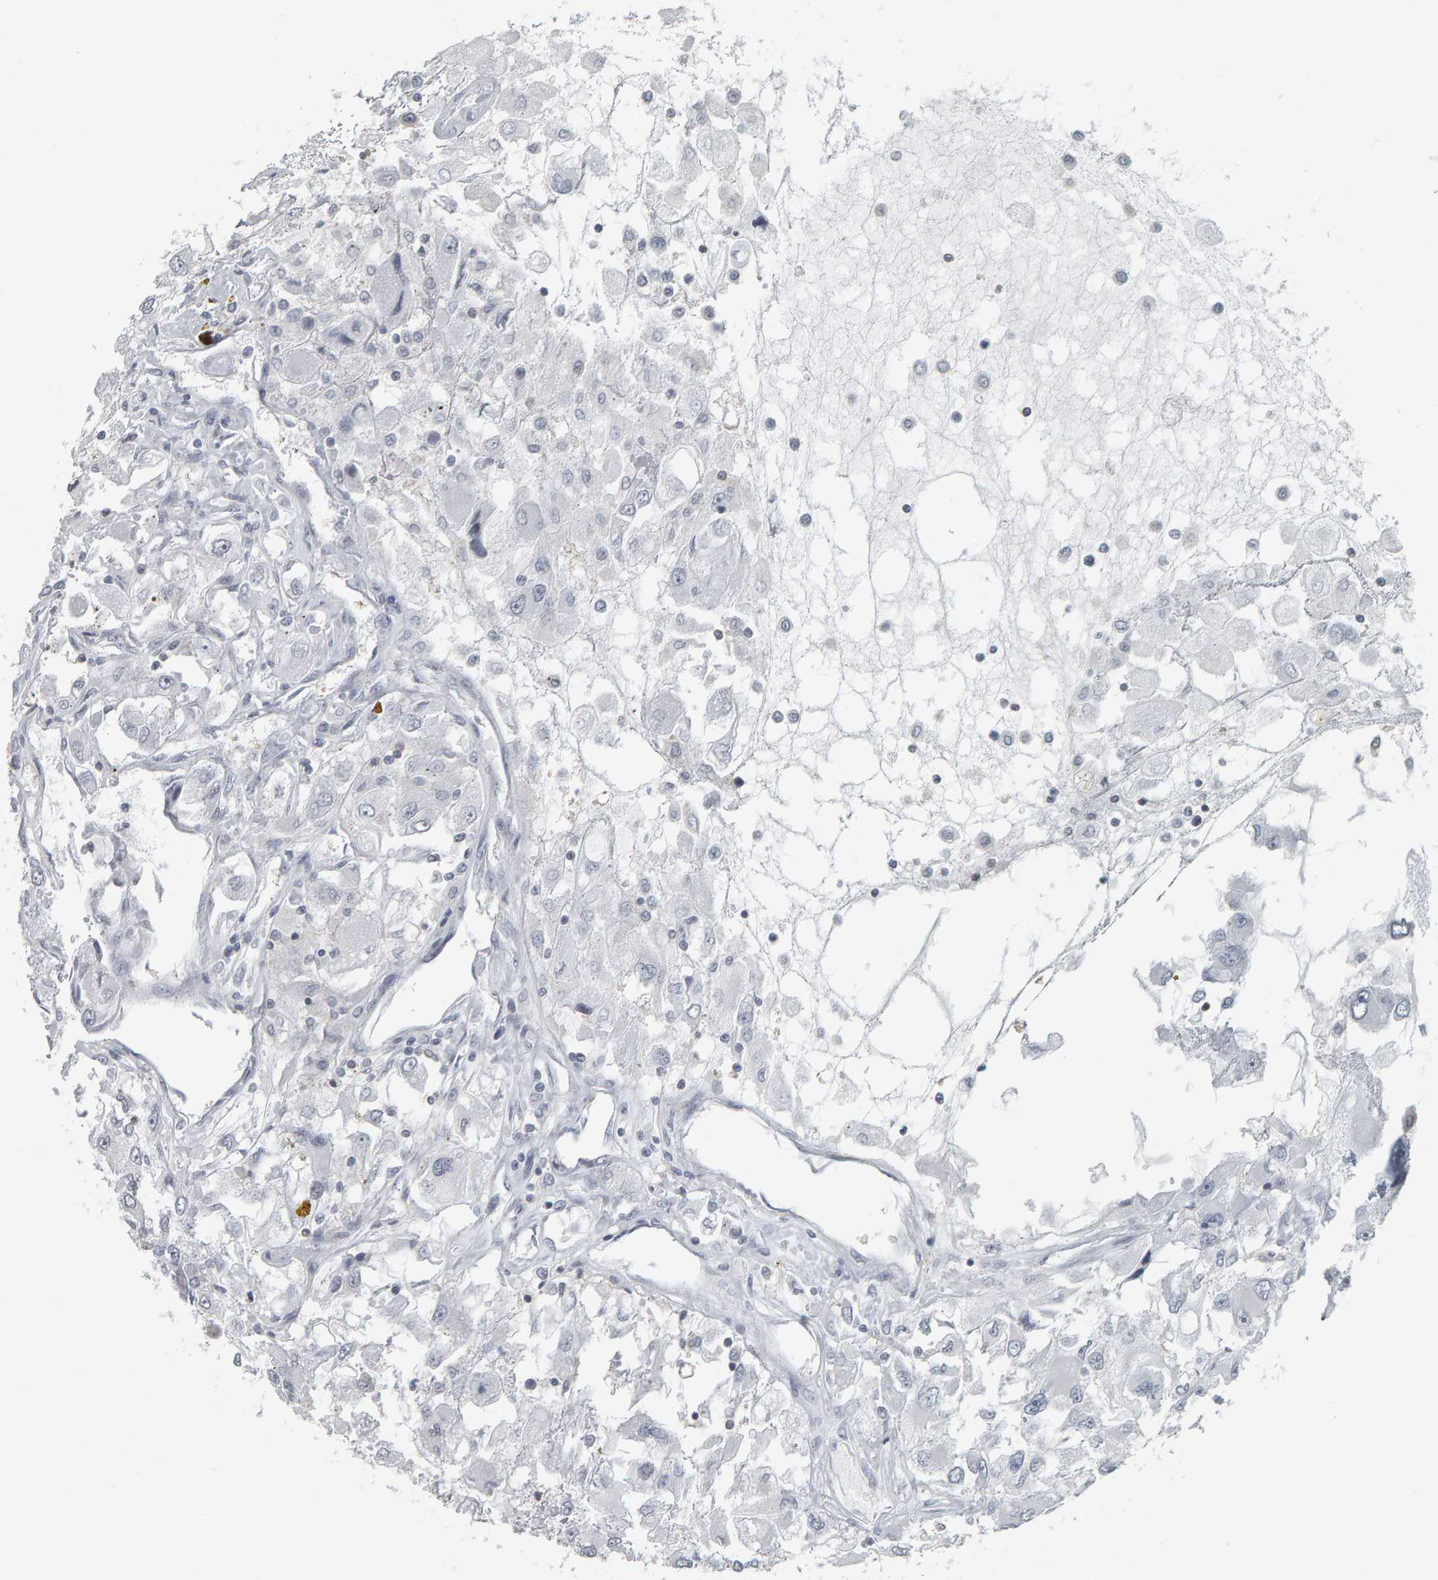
{"staining": {"intensity": "negative", "quantity": "none", "location": "none"}, "tissue": "renal cancer", "cell_type": "Tumor cells", "image_type": "cancer", "snomed": [{"axis": "morphology", "description": "Adenocarcinoma, NOS"}, {"axis": "topography", "description": "Kidney"}], "caption": "Protein analysis of renal adenocarcinoma displays no significant positivity in tumor cells.", "gene": "PYY", "patient": {"sex": "female", "age": 52}}